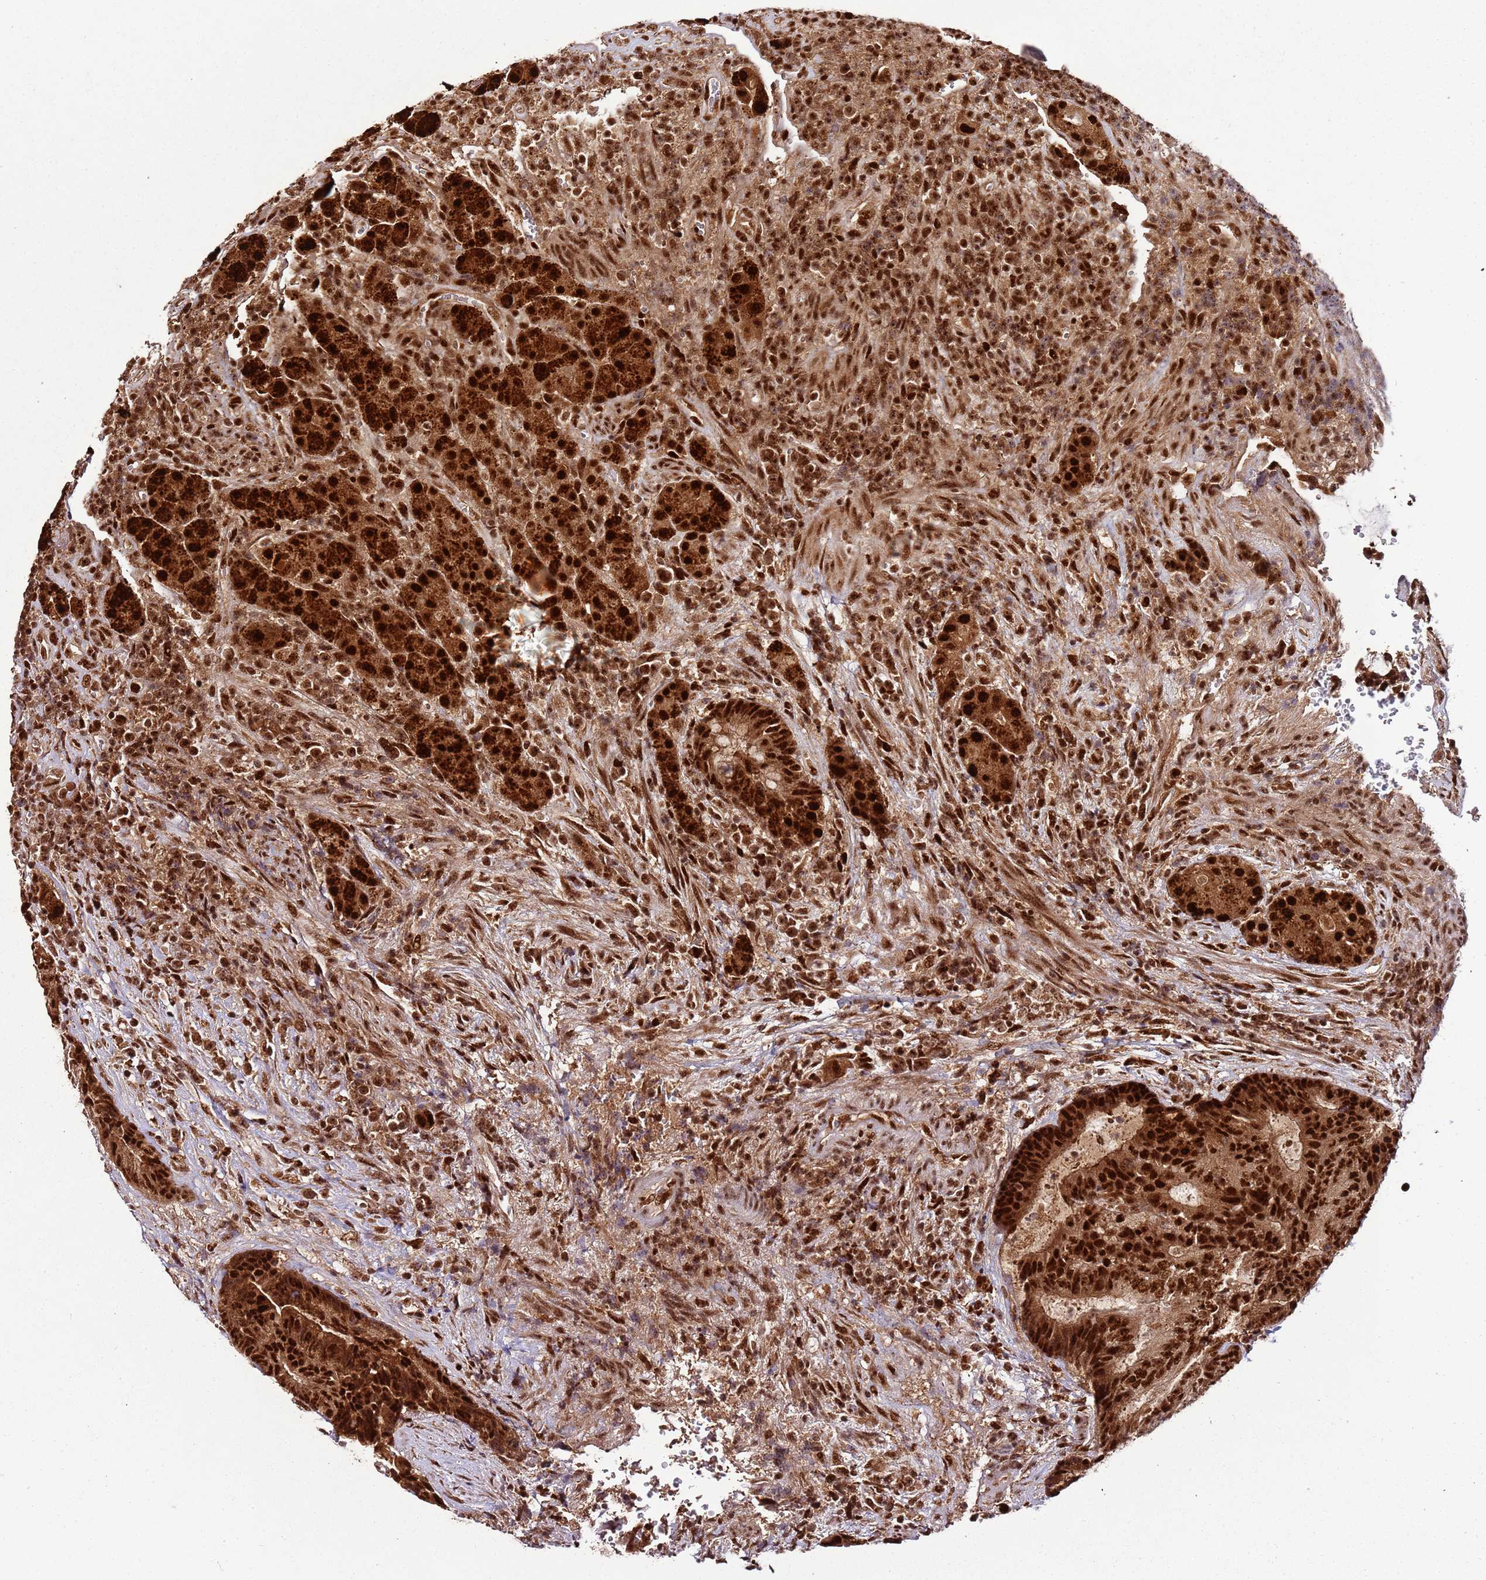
{"staining": {"intensity": "strong", "quantity": ">75%", "location": "cytoplasmic/membranous,nuclear"}, "tissue": "colorectal cancer", "cell_type": "Tumor cells", "image_type": "cancer", "snomed": [{"axis": "morphology", "description": "Adenocarcinoma, NOS"}, {"axis": "topography", "description": "Rectum"}], "caption": "IHC (DAB) staining of colorectal adenocarcinoma reveals strong cytoplasmic/membranous and nuclear protein expression in approximately >75% of tumor cells.", "gene": "XRN2", "patient": {"sex": "male", "age": 69}}